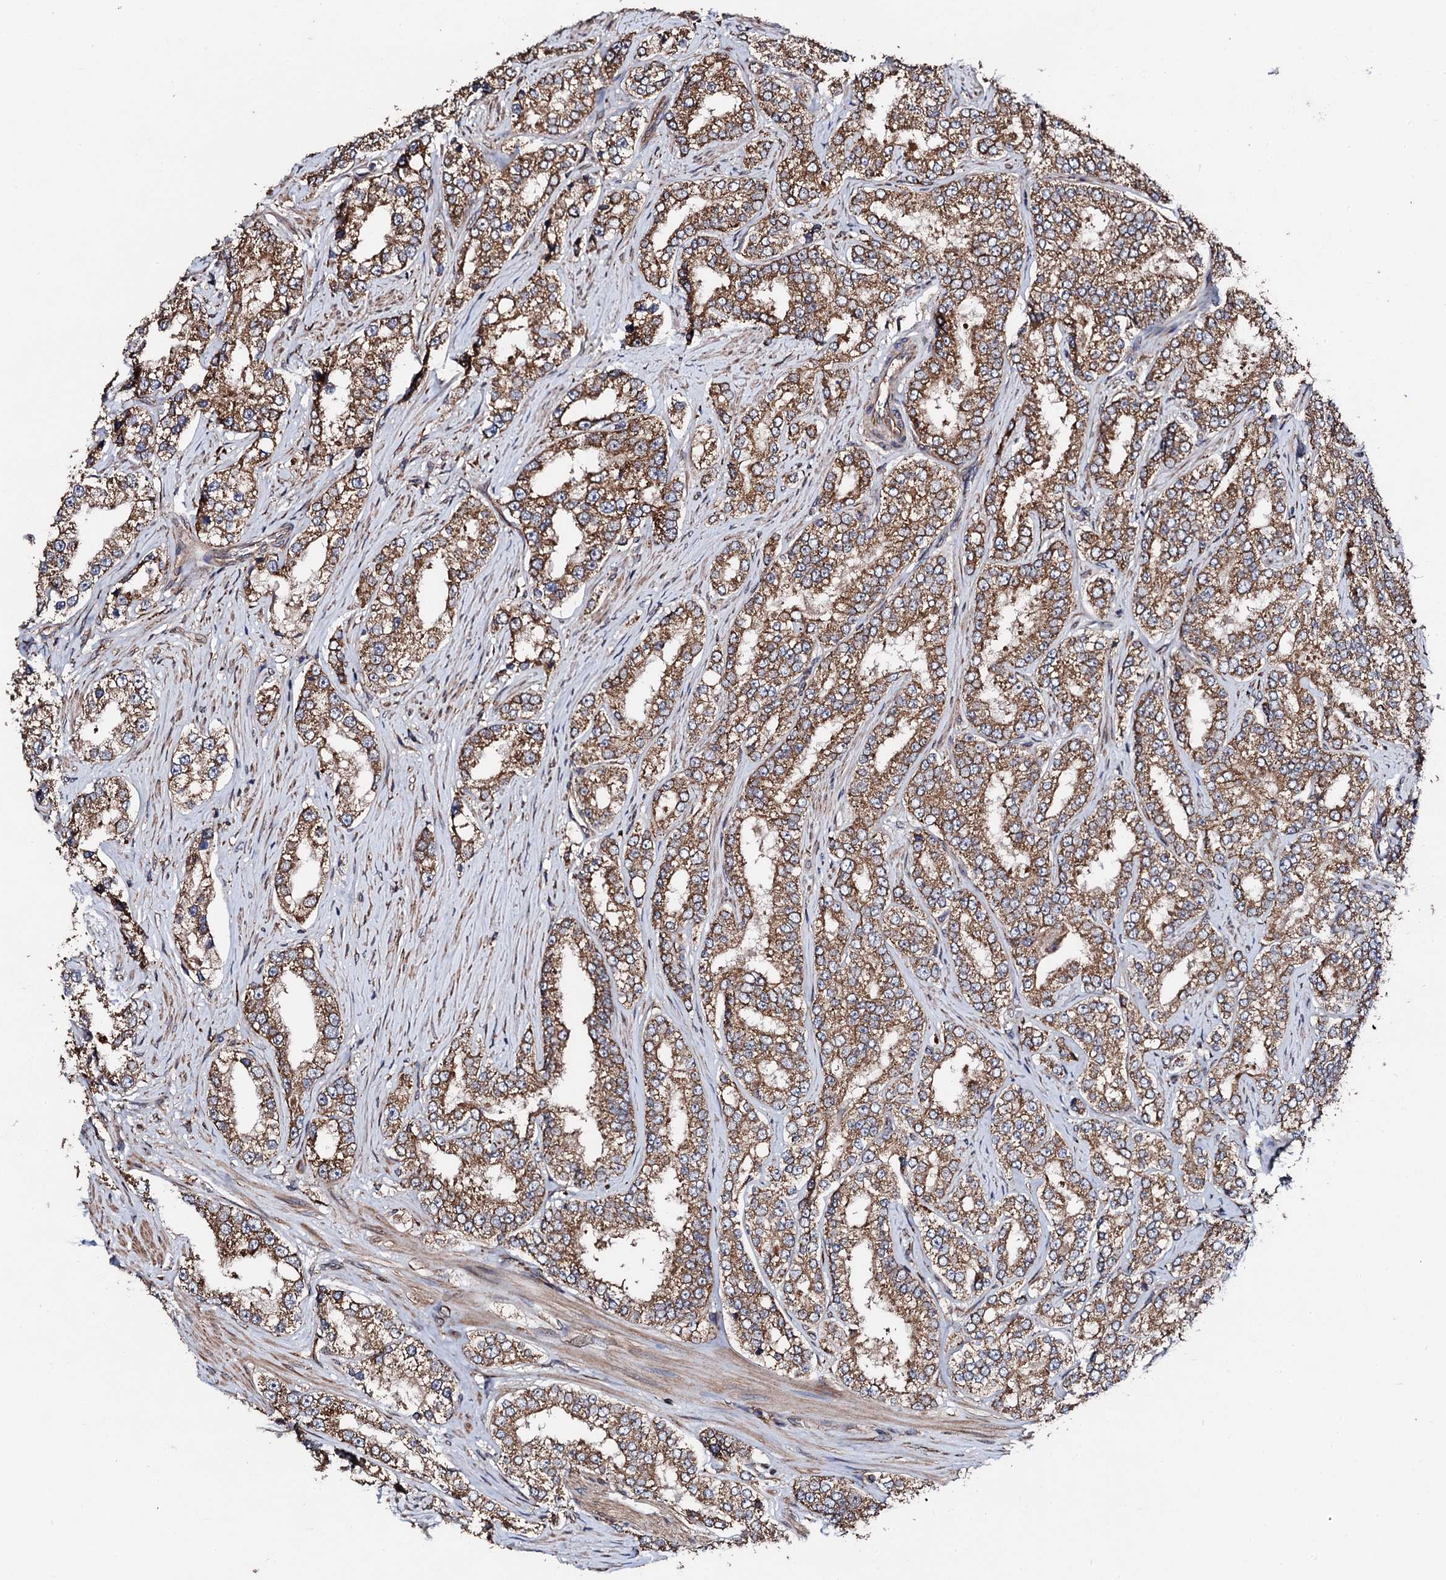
{"staining": {"intensity": "moderate", "quantity": ">75%", "location": "cytoplasmic/membranous"}, "tissue": "prostate cancer", "cell_type": "Tumor cells", "image_type": "cancer", "snomed": [{"axis": "morphology", "description": "Normal tissue, NOS"}, {"axis": "morphology", "description": "Adenocarcinoma, High grade"}, {"axis": "topography", "description": "Prostate"}], "caption": "The image demonstrates staining of adenocarcinoma (high-grade) (prostate), revealing moderate cytoplasmic/membranous protein expression (brown color) within tumor cells.", "gene": "CKAP5", "patient": {"sex": "male", "age": 83}}